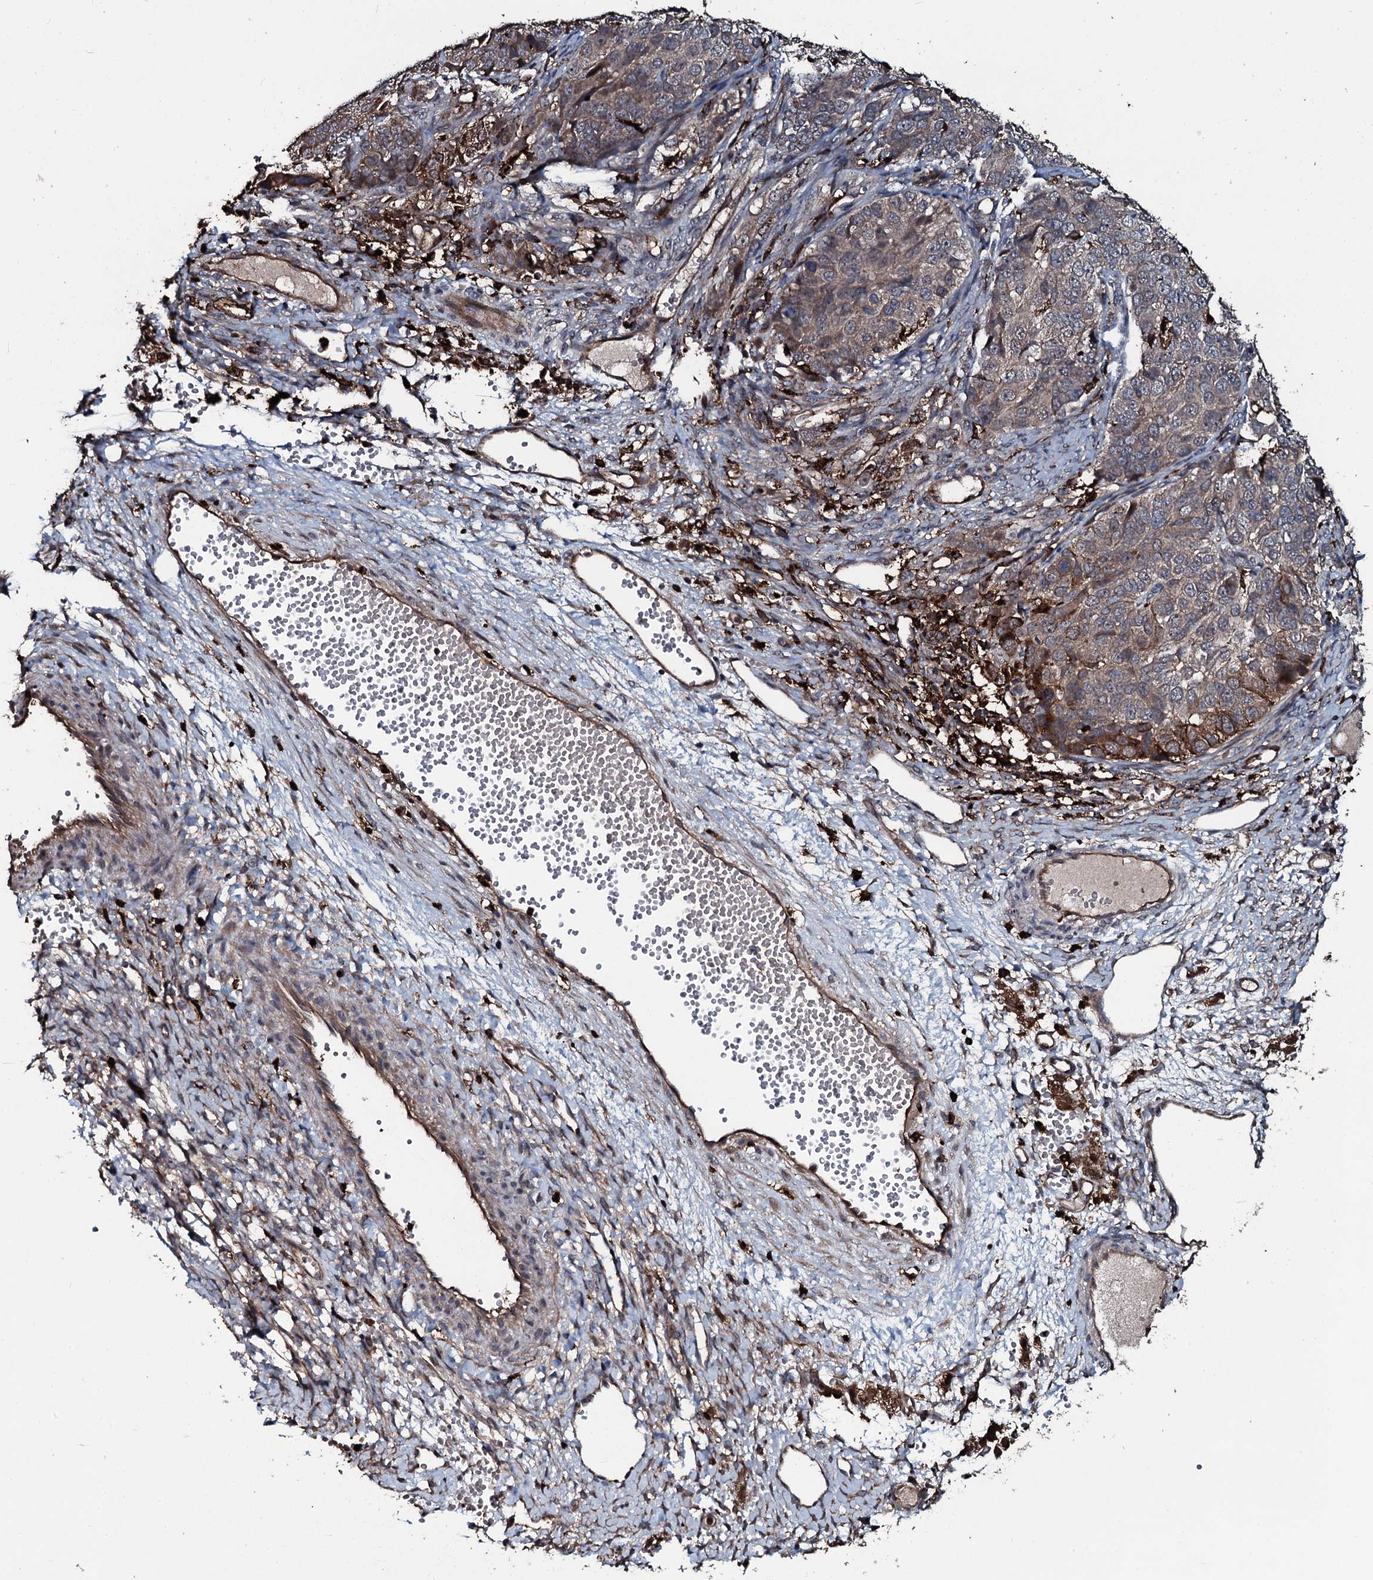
{"staining": {"intensity": "weak", "quantity": "<25%", "location": "cytoplasmic/membranous"}, "tissue": "ovarian cancer", "cell_type": "Tumor cells", "image_type": "cancer", "snomed": [{"axis": "morphology", "description": "Carcinoma, endometroid"}, {"axis": "topography", "description": "Ovary"}], "caption": "This is an immunohistochemistry photomicrograph of ovarian cancer. There is no positivity in tumor cells.", "gene": "TPGS2", "patient": {"sex": "female", "age": 51}}